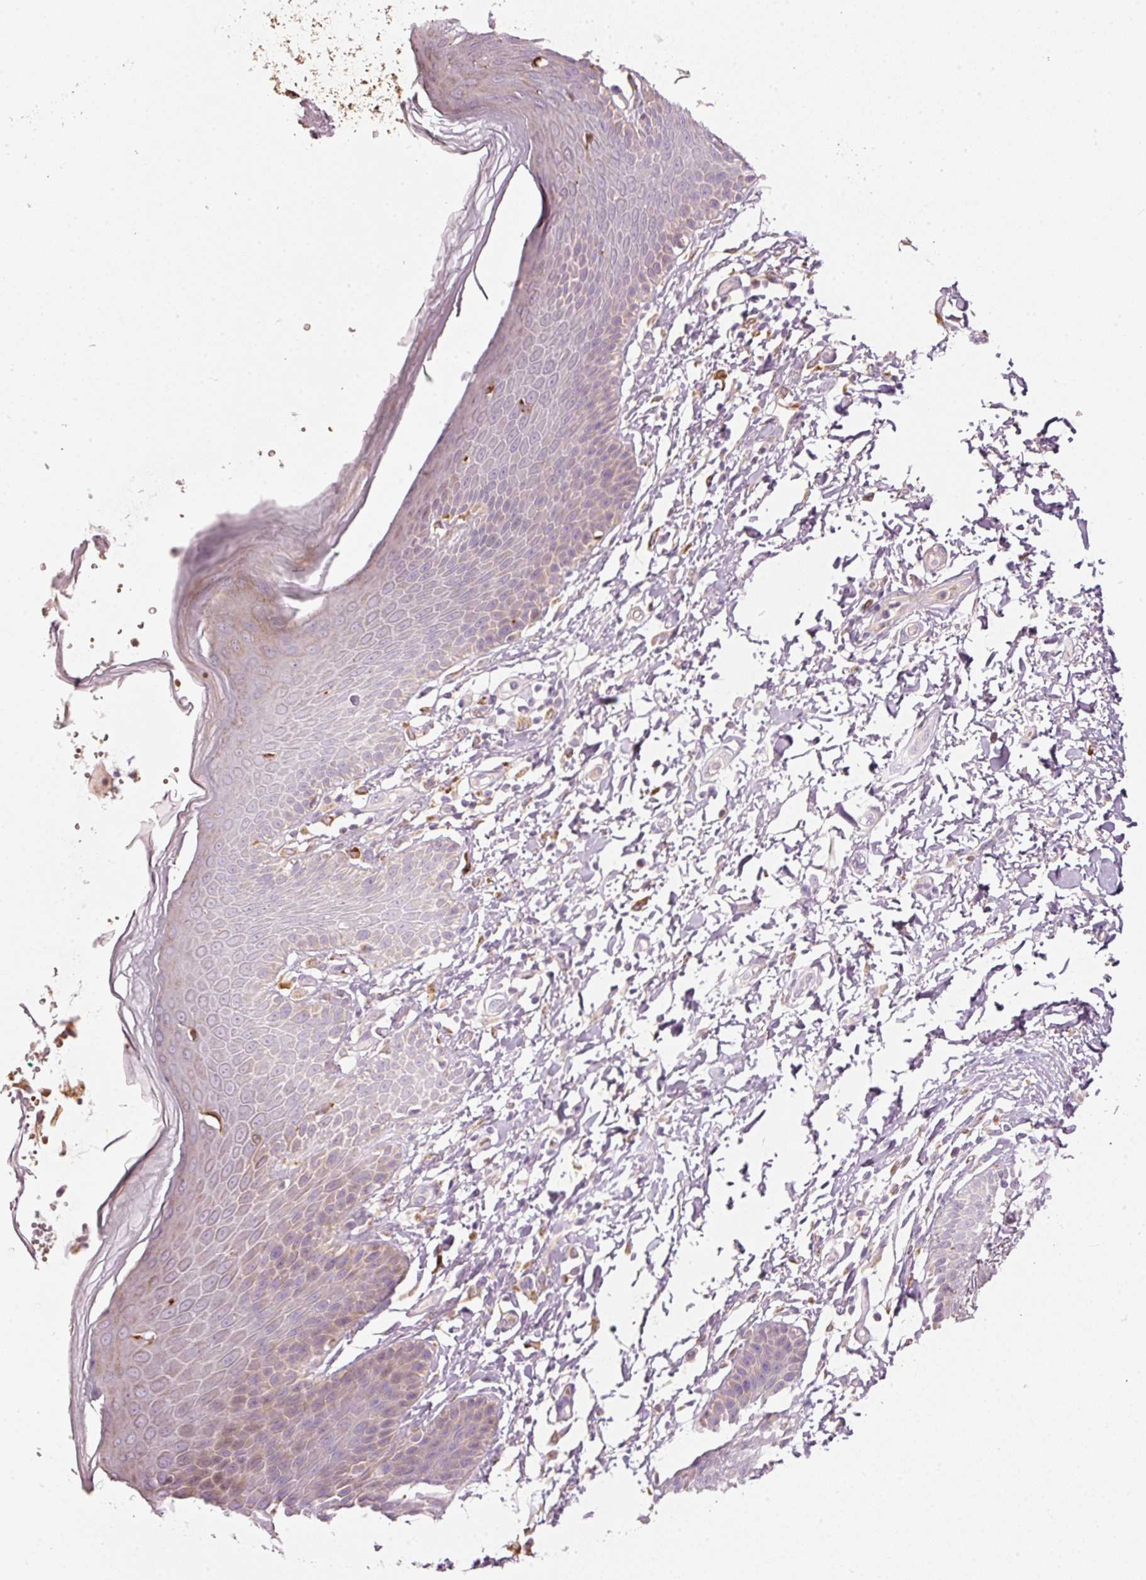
{"staining": {"intensity": "negative", "quantity": "none", "location": "none"}, "tissue": "skin", "cell_type": "Epidermal cells", "image_type": "normal", "snomed": [{"axis": "morphology", "description": "Normal tissue, NOS"}, {"axis": "topography", "description": "Peripheral nerve tissue"}], "caption": "High power microscopy photomicrograph of an IHC photomicrograph of unremarkable skin, revealing no significant expression in epidermal cells.", "gene": "KLHL21", "patient": {"sex": "male", "age": 51}}